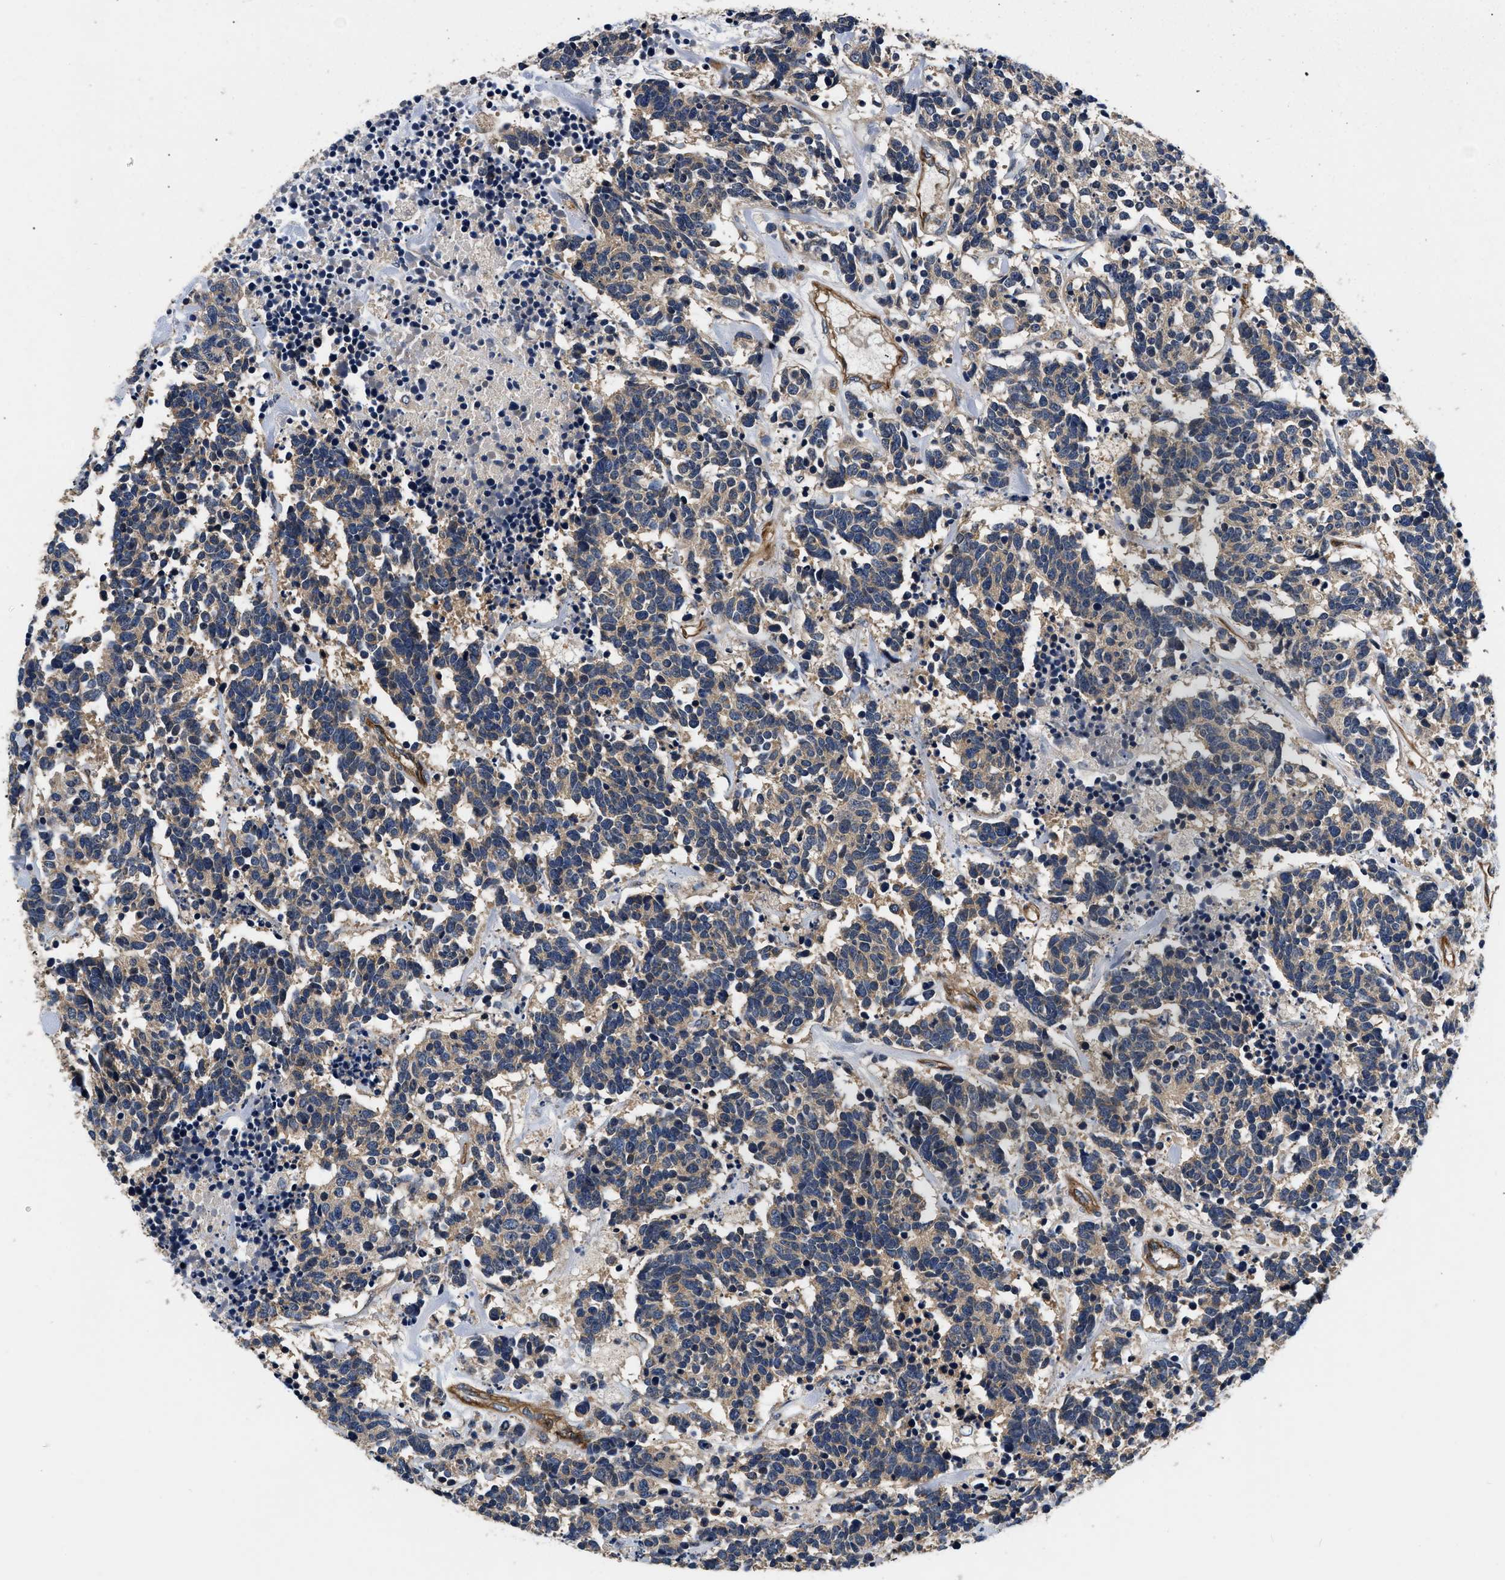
{"staining": {"intensity": "weak", "quantity": ">75%", "location": "cytoplasmic/membranous"}, "tissue": "carcinoid", "cell_type": "Tumor cells", "image_type": "cancer", "snomed": [{"axis": "morphology", "description": "Carcinoma, NOS"}, {"axis": "morphology", "description": "Carcinoid, malignant, NOS"}, {"axis": "topography", "description": "Urinary bladder"}], "caption": "A brown stain highlights weak cytoplasmic/membranous staining of a protein in human carcinoid tumor cells. (brown staining indicates protein expression, while blue staining denotes nuclei).", "gene": "NME6", "patient": {"sex": "male", "age": 57}}